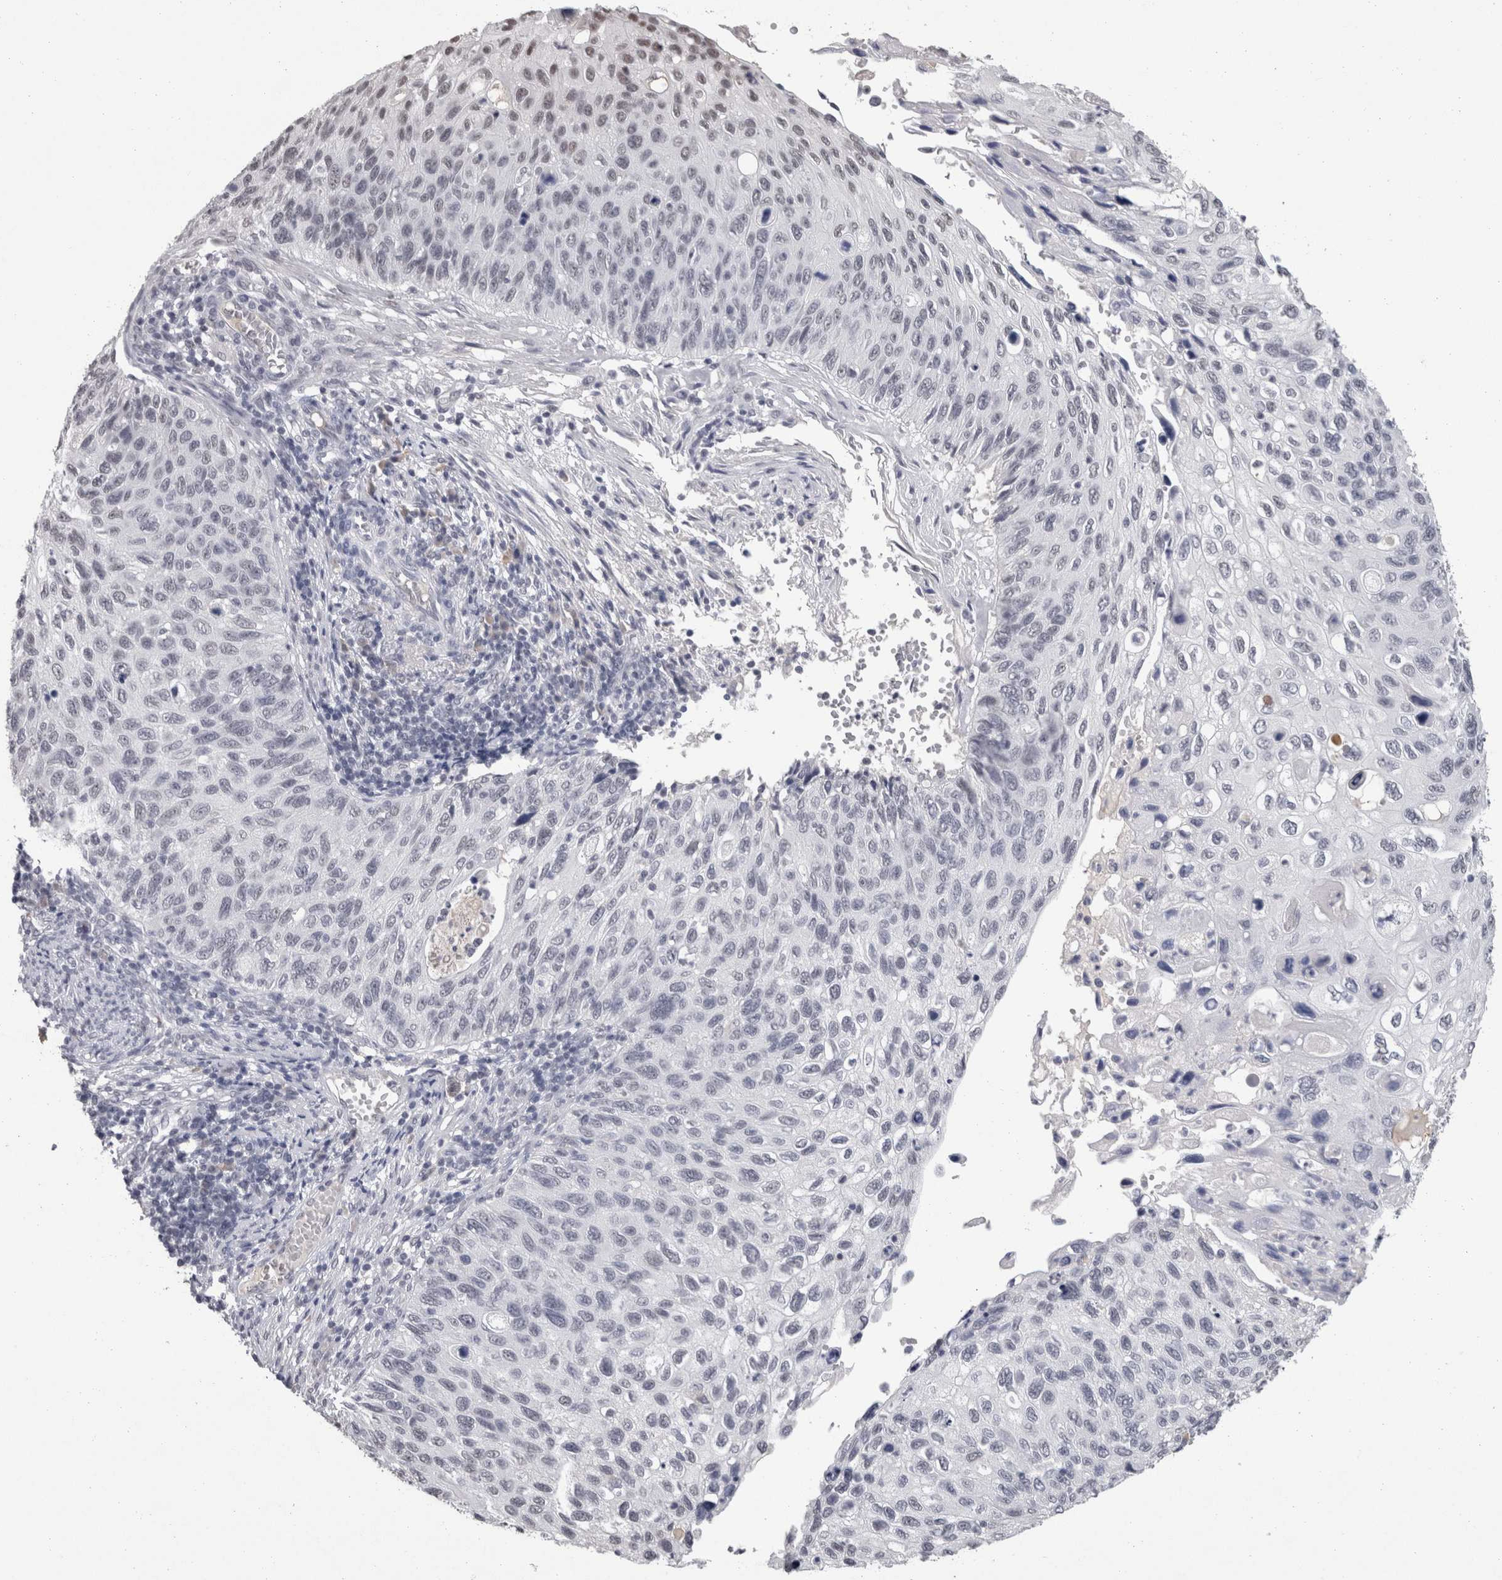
{"staining": {"intensity": "weak", "quantity": "<25%", "location": "nuclear"}, "tissue": "cervical cancer", "cell_type": "Tumor cells", "image_type": "cancer", "snomed": [{"axis": "morphology", "description": "Squamous cell carcinoma, NOS"}, {"axis": "topography", "description": "Cervix"}], "caption": "The IHC micrograph has no significant staining in tumor cells of squamous cell carcinoma (cervical) tissue. (DAB (3,3'-diaminobenzidine) immunohistochemistry (IHC) visualized using brightfield microscopy, high magnification).", "gene": "DDX17", "patient": {"sex": "female", "age": 70}}